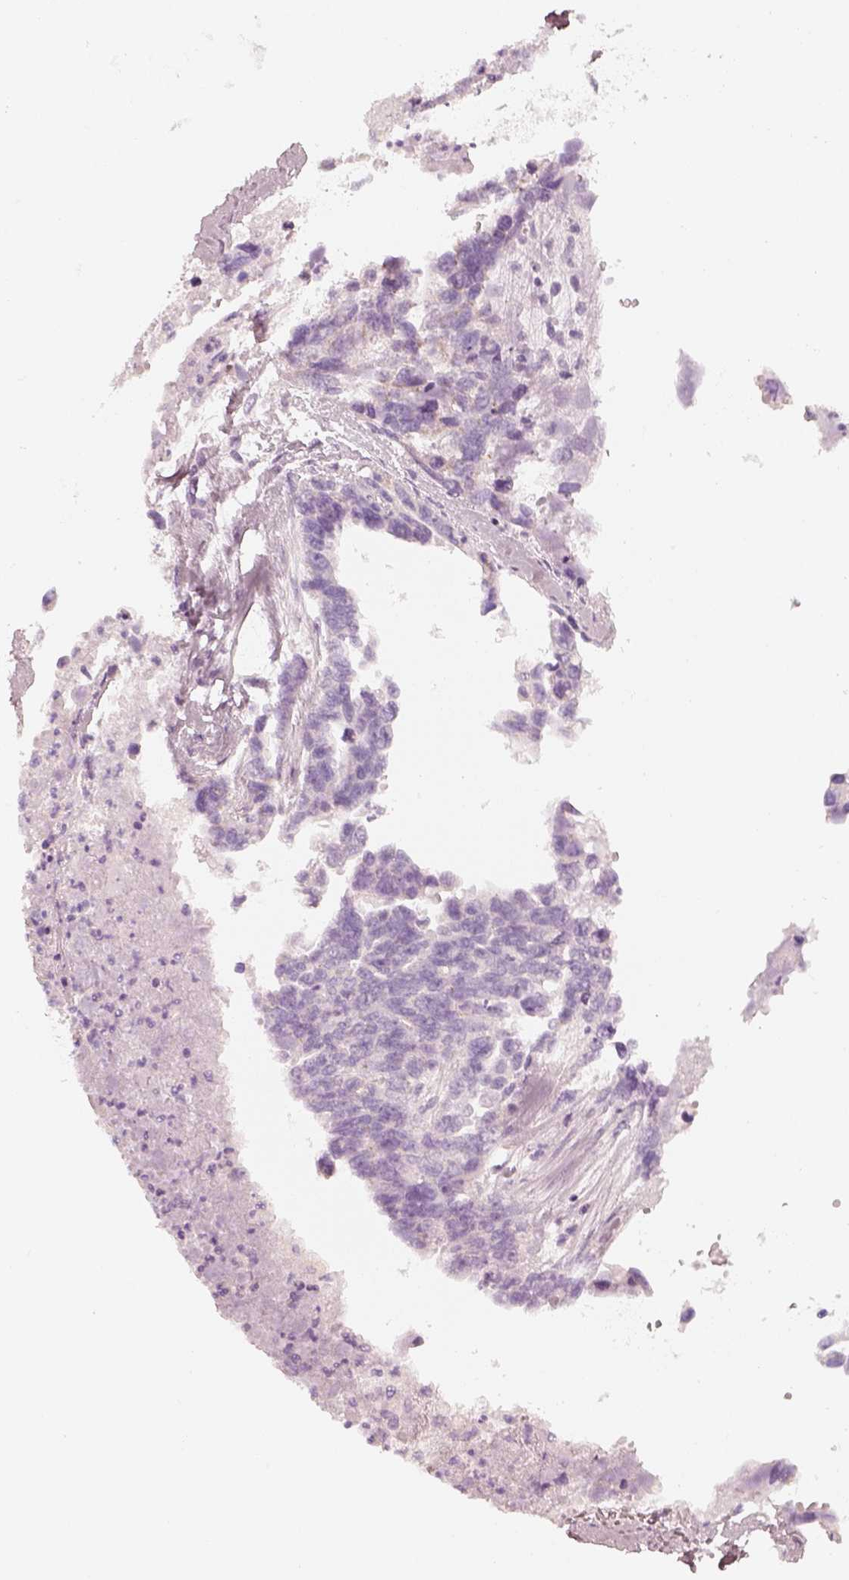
{"staining": {"intensity": "negative", "quantity": "none", "location": "none"}, "tissue": "ovarian cancer", "cell_type": "Tumor cells", "image_type": "cancer", "snomed": [{"axis": "morphology", "description": "Cystadenocarcinoma, serous, NOS"}, {"axis": "topography", "description": "Ovary"}], "caption": "This image is of ovarian cancer (serous cystadenocarcinoma) stained with immunohistochemistry to label a protein in brown with the nuclei are counter-stained blue. There is no staining in tumor cells.", "gene": "R3HDML", "patient": {"sex": "female", "age": 69}}